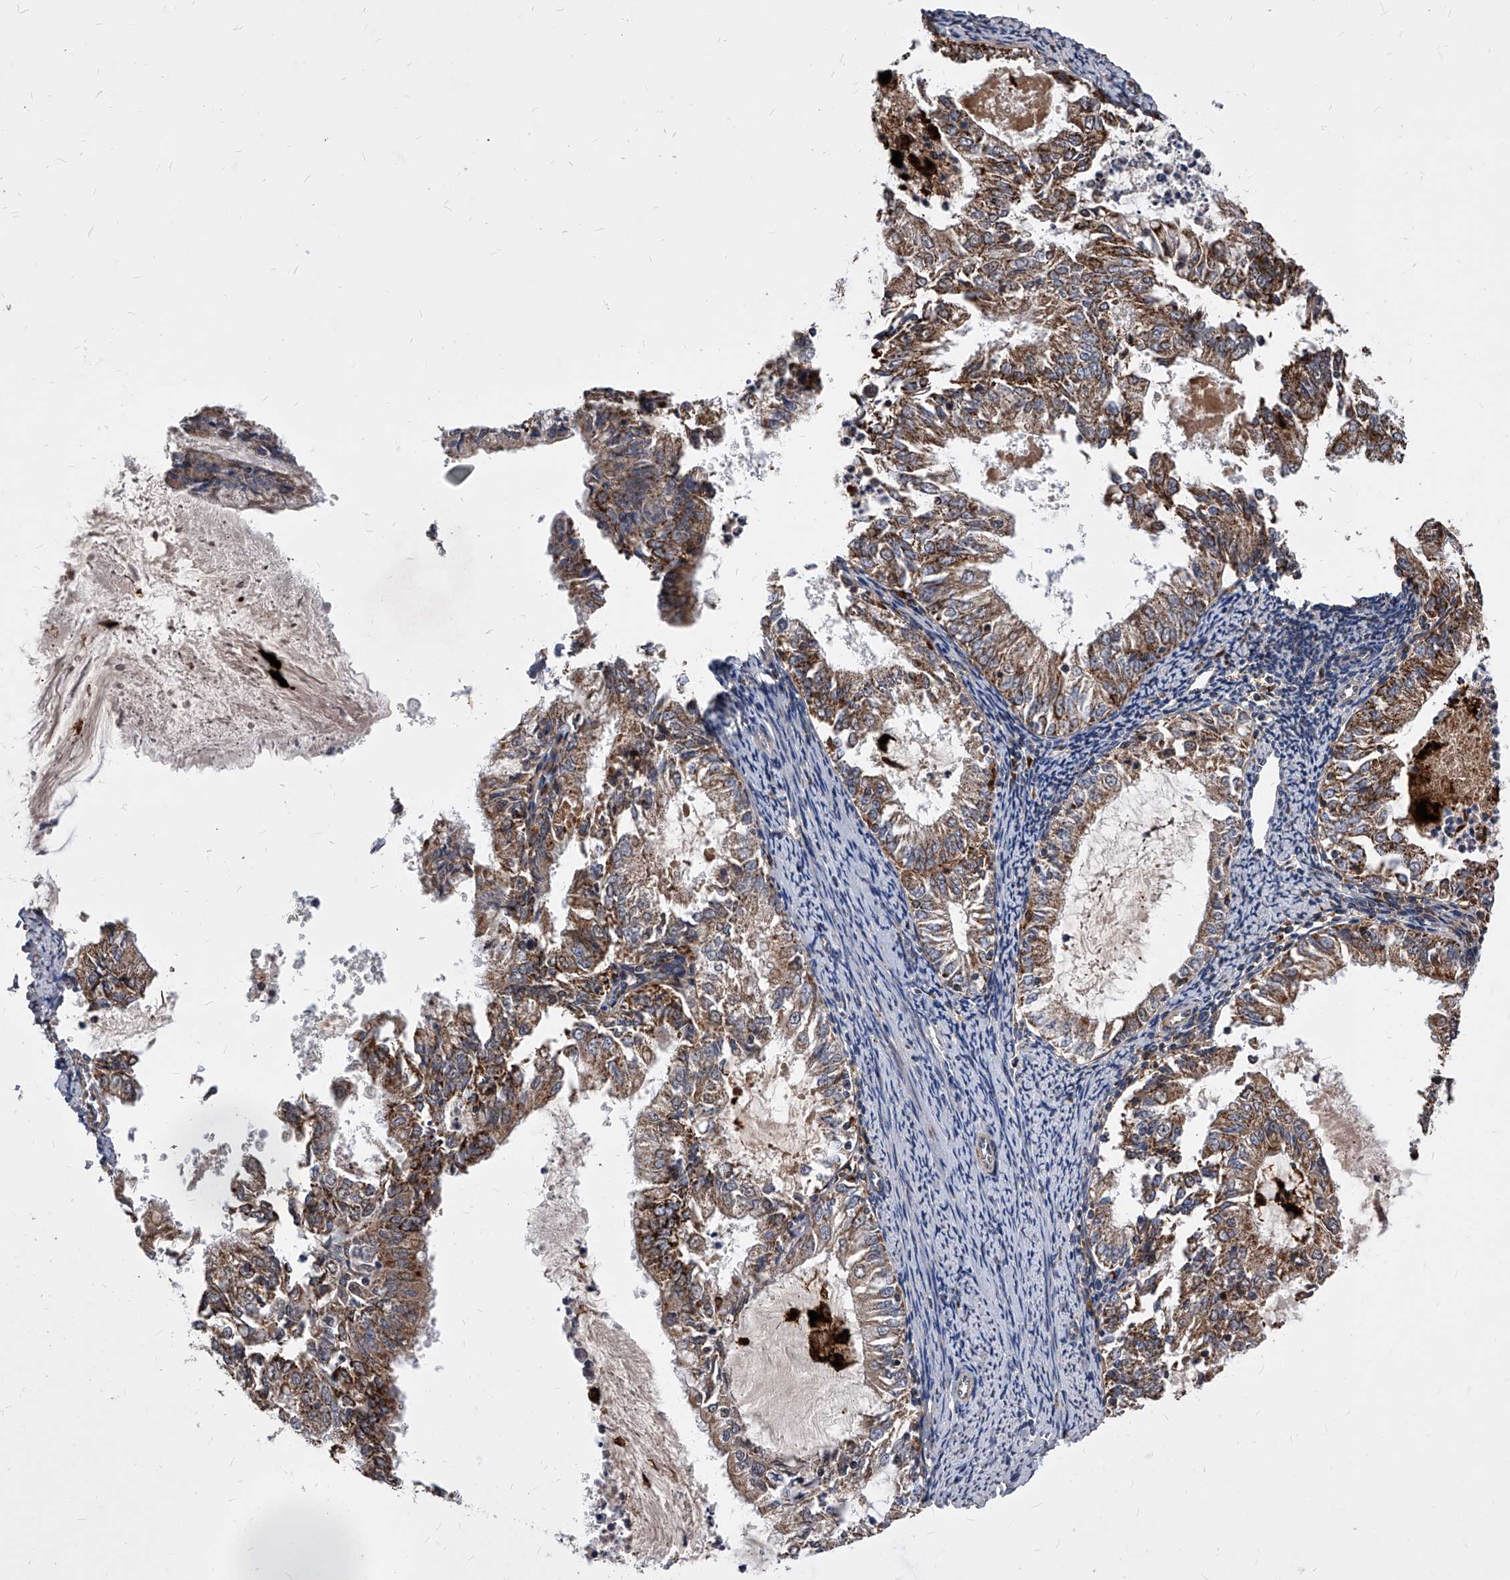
{"staining": {"intensity": "moderate", "quantity": ">75%", "location": "cytoplasmic/membranous"}, "tissue": "endometrial cancer", "cell_type": "Tumor cells", "image_type": "cancer", "snomed": [{"axis": "morphology", "description": "Adenocarcinoma, NOS"}, {"axis": "topography", "description": "Endometrium"}], "caption": "This micrograph shows endometrial adenocarcinoma stained with immunohistochemistry to label a protein in brown. The cytoplasmic/membranous of tumor cells show moderate positivity for the protein. Nuclei are counter-stained blue.", "gene": "SOBP", "patient": {"sex": "female", "age": 57}}